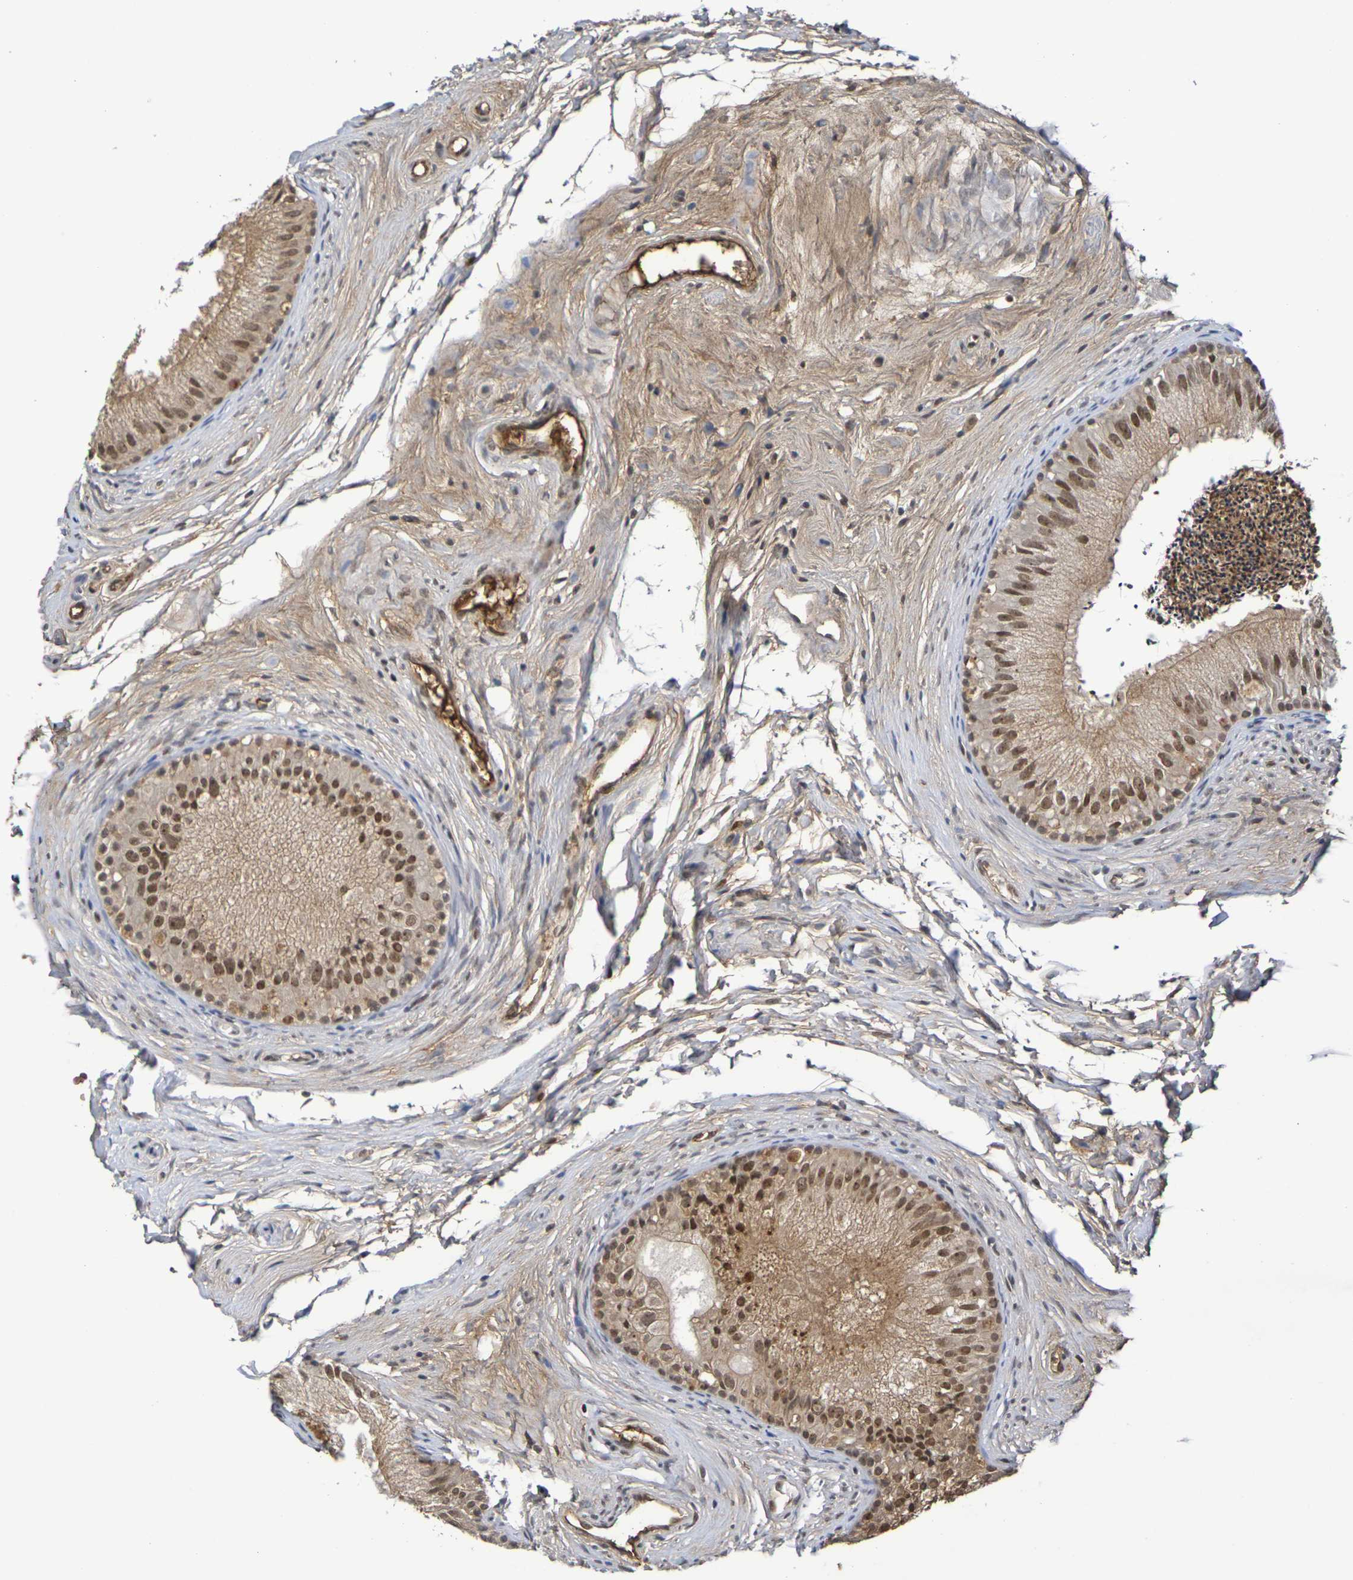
{"staining": {"intensity": "moderate", "quantity": ">75%", "location": "cytoplasmic/membranous,nuclear"}, "tissue": "epididymis", "cell_type": "Glandular cells", "image_type": "normal", "snomed": [{"axis": "morphology", "description": "Normal tissue, NOS"}, {"axis": "topography", "description": "Epididymis"}], "caption": "Protein staining exhibits moderate cytoplasmic/membranous,nuclear positivity in about >75% of glandular cells in benign epididymis. (Brightfield microscopy of DAB IHC at high magnification).", "gene": "TERF2", "patient": {"sex": "male", "age": 56}}